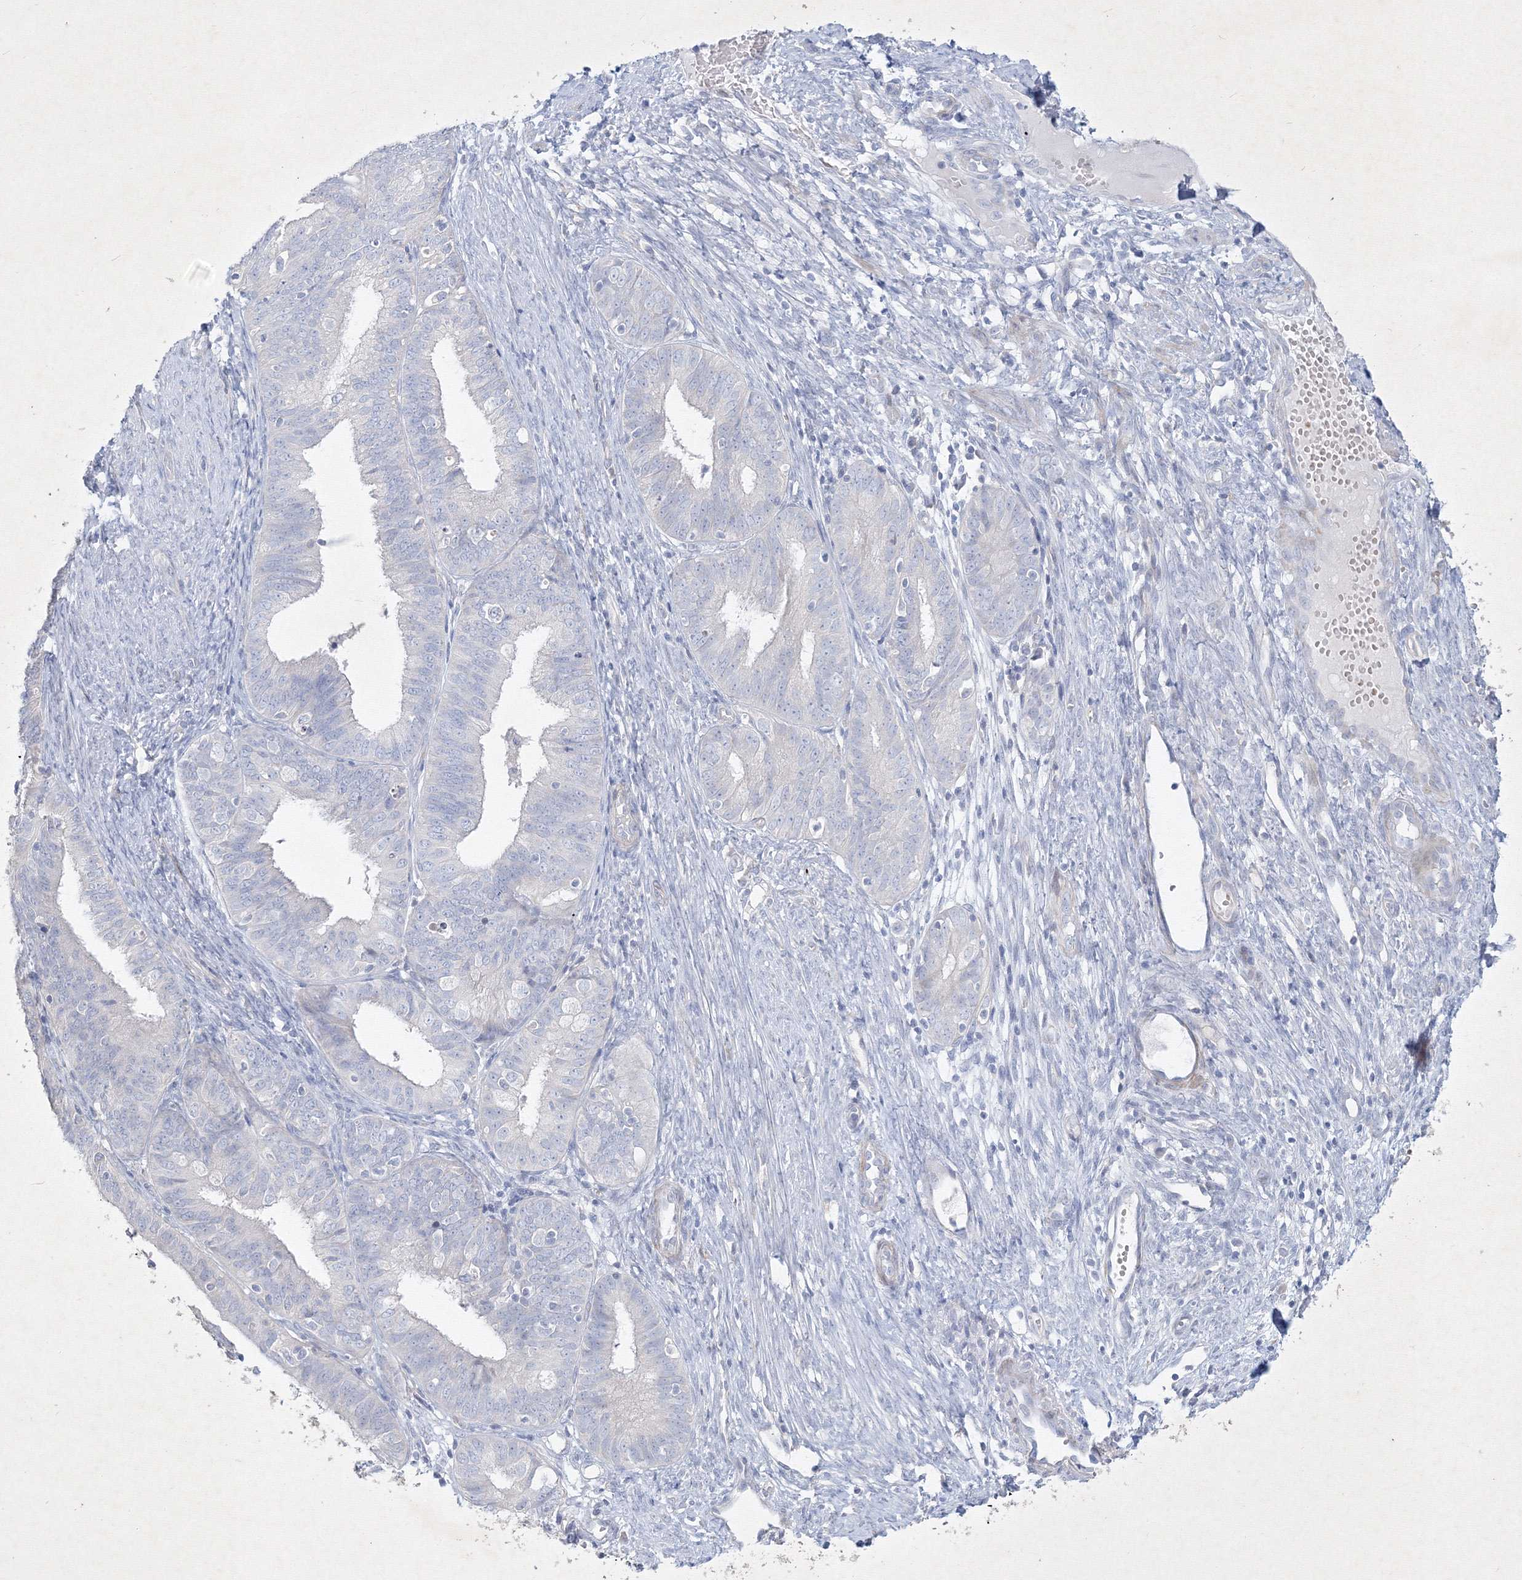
{"staining": {"intensity": "negative", "quantity": "none", "location": "none"}, "tissue": "endometrial cancer", "cell_type": "Tumor cells", "image_type": "cancer", "snomed": [{"axis": "morphology", "description": "Adenocarcinoma, NOS"}, {"axis": "topography", "description": "Endometrium"}], "caption": "Immunohistochemical staining of adenocarcinoma (endometrial) shows no significant staining in tumor cells.", "gene": "CXXC4", "patient": {"sex": "female", "age": 51}}